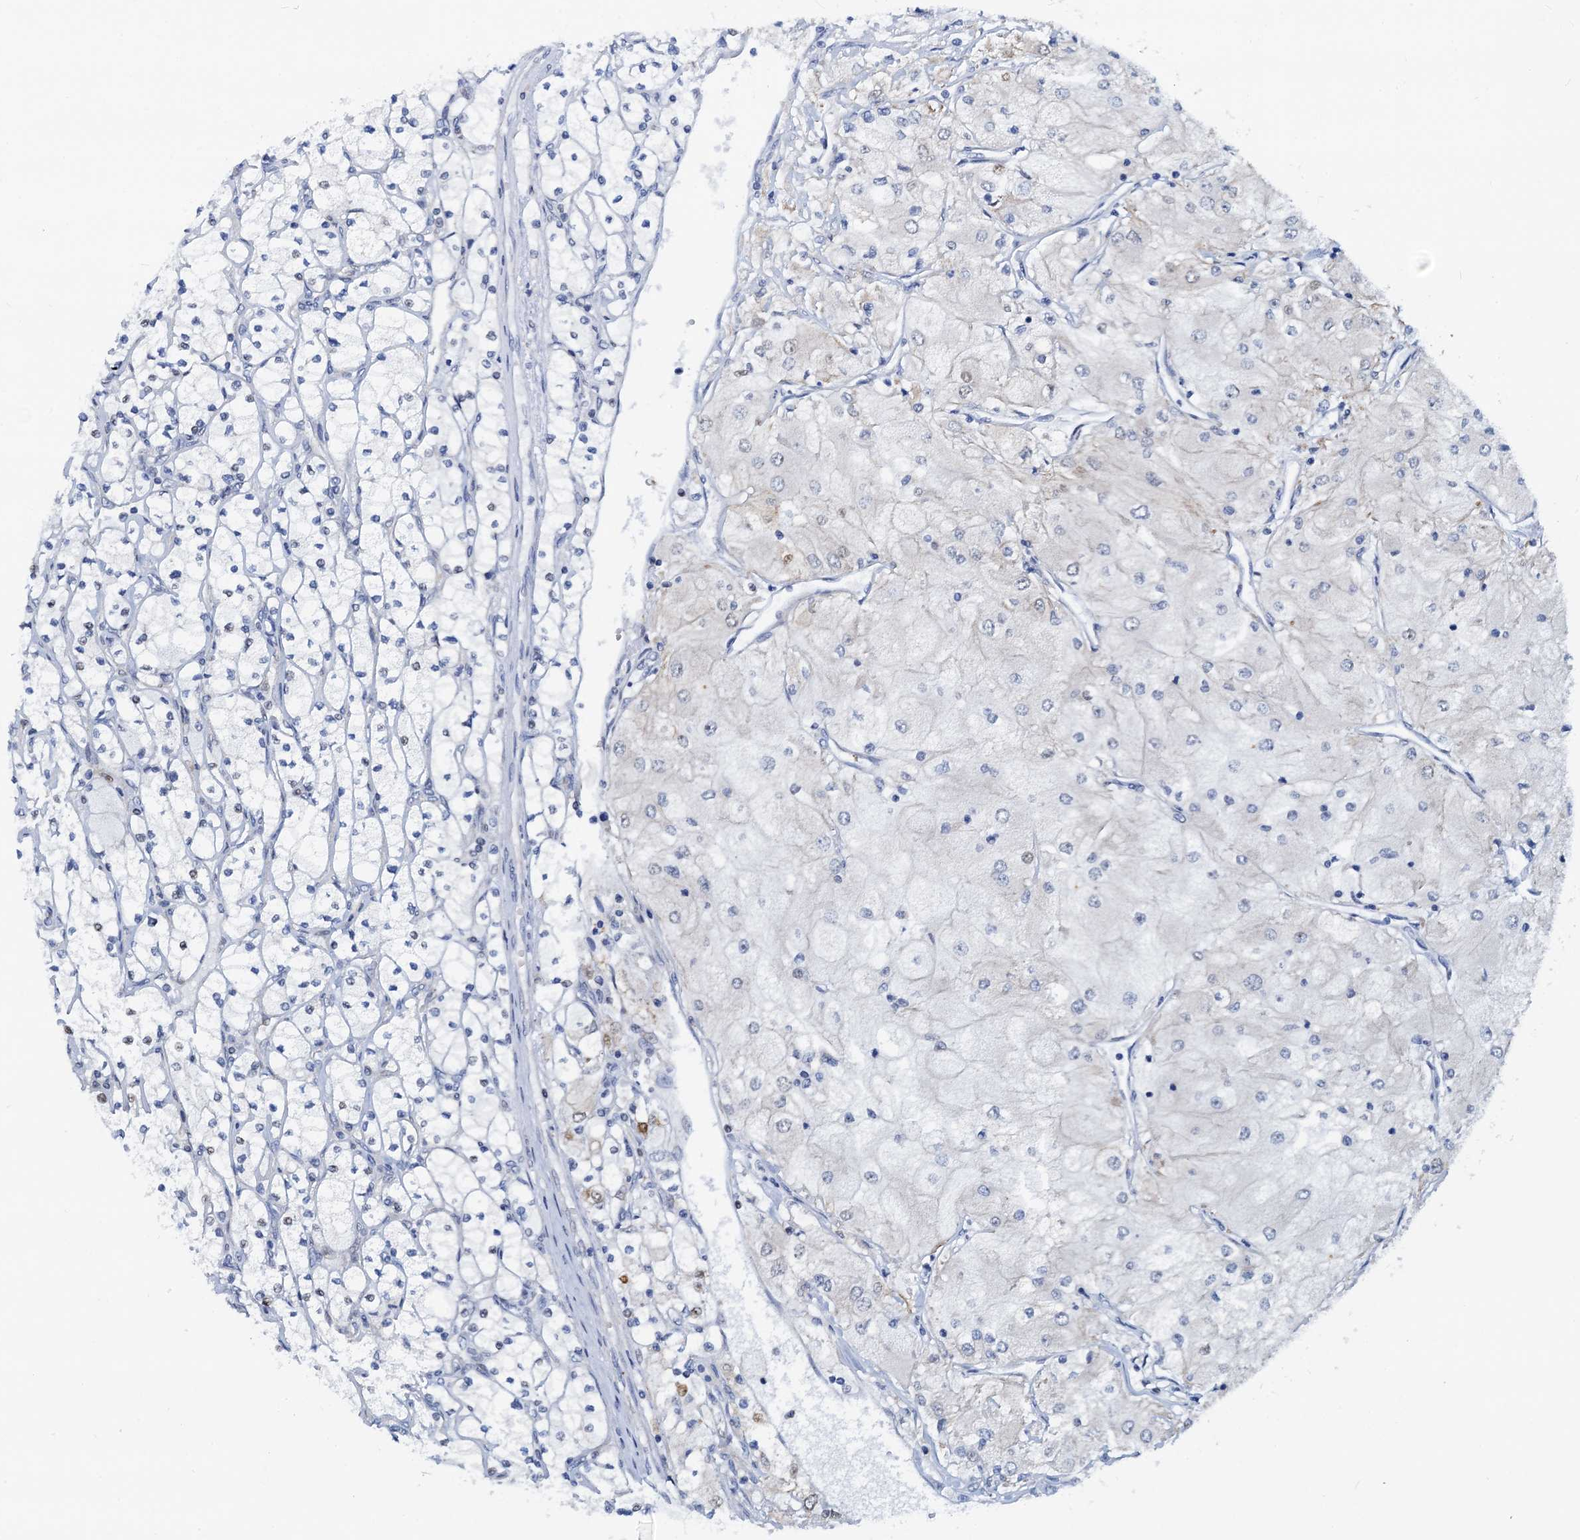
{"staining": {"intensity": "weak", "quantity": "<25%", "location": "nuclear"}, "tissue": "renal cancer", "cell_type": "Tumor cells", "image_type": "cancer", "snomed": [{"axis": "morphology", "description": "Adenocarcinoma, NOS"}, {"axis": "topography", "description": "Kidney"}], "caption": "This is an IHC micrograph of renal cancer (adenocarcinoma). There is no positivity in tumor cells.", "gene": "PTGES3", "patient": {"sex": "male", "age": 80}}